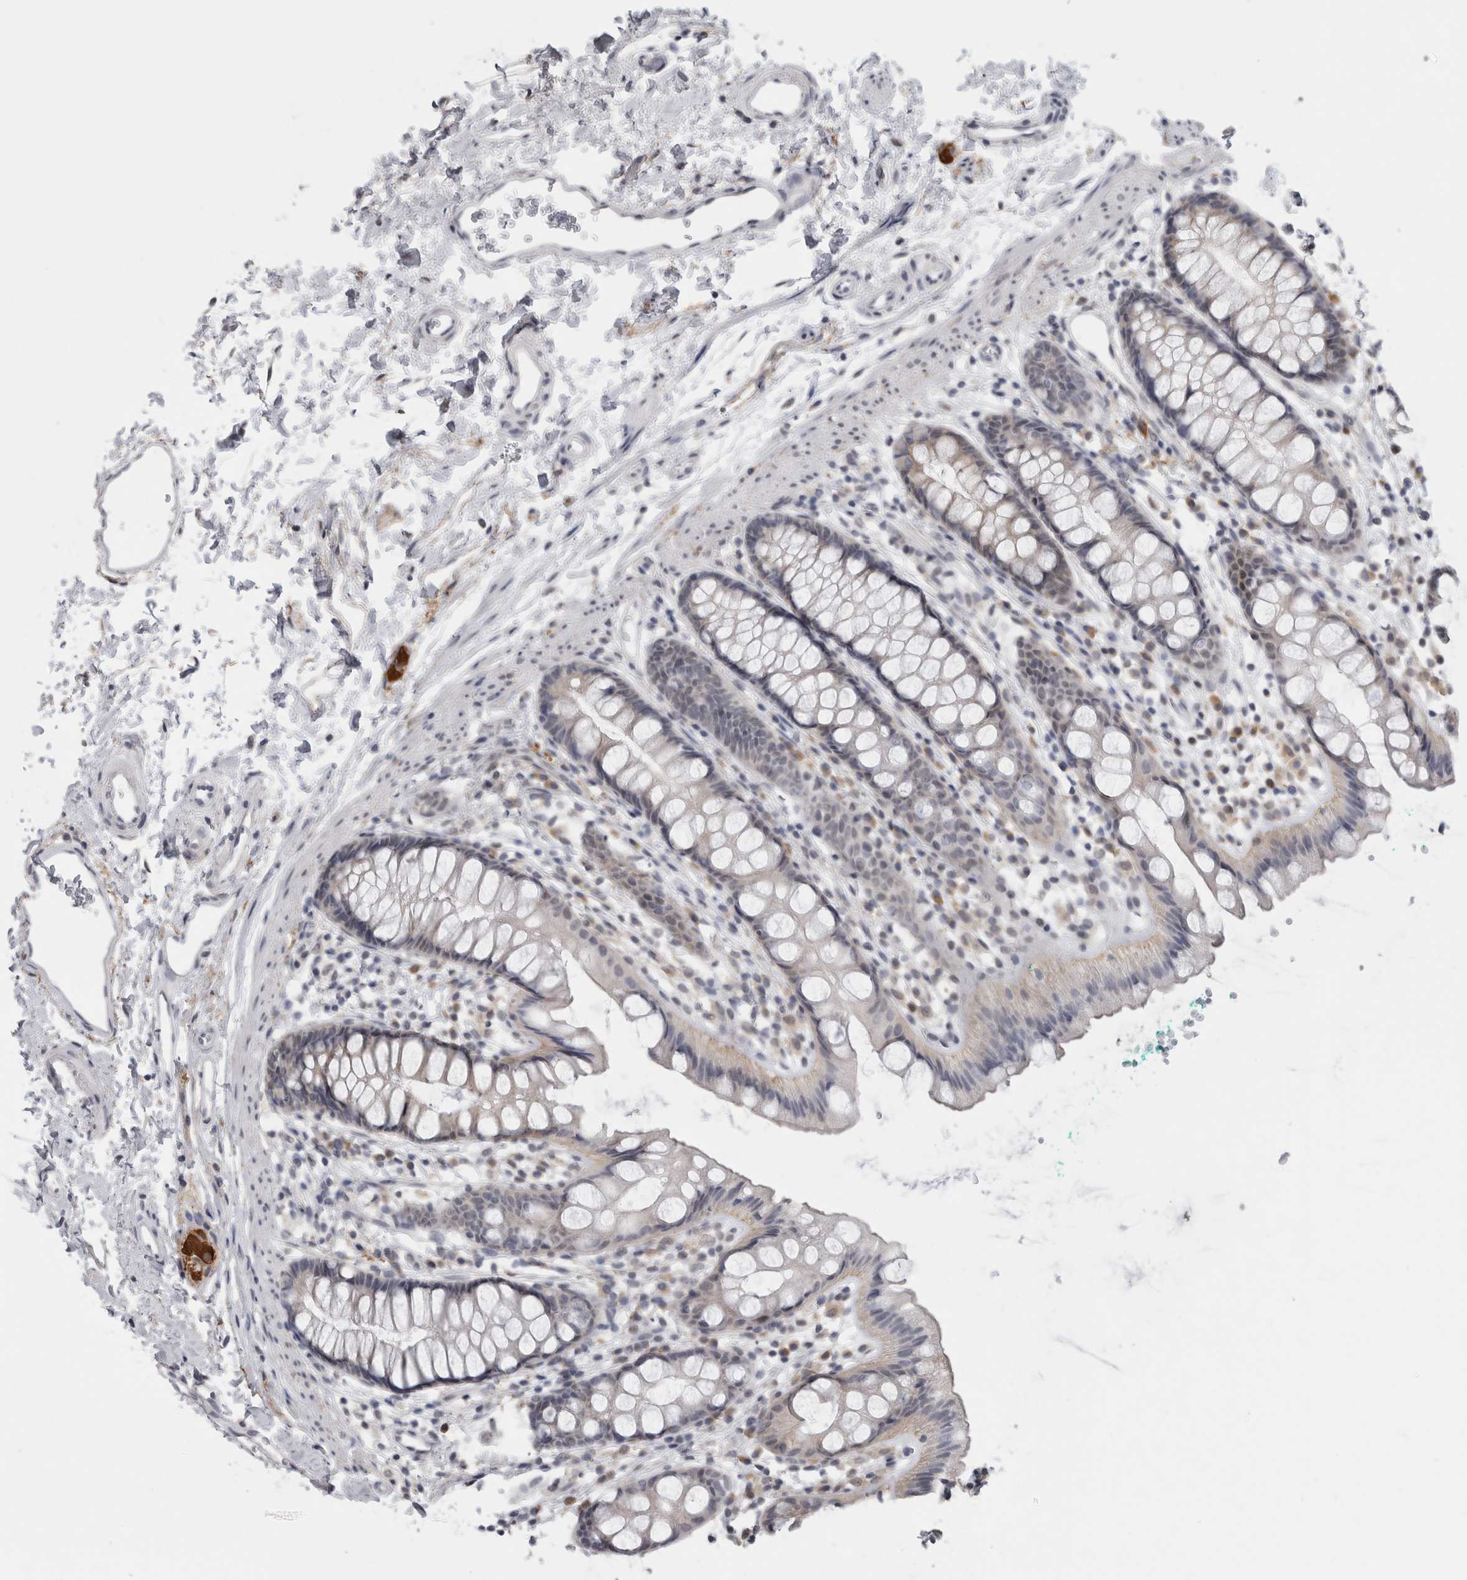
{"staining": {"intensity": "negative", "quantity": "none", "location": "none"}, "tissue": "rectum", "cell_type": "Glandular cells", "image_type": "normal", "snomed": [{"axis": "morphology", "description": "Normal tissue, NOS"}, {"axis": "topography", "description": "Rectum"}], "caption": "Image shows no protein staining in glandular cells of normal rectum.", "gene": "TMEM242", "patient": {"sex": "female", "age": 65}}